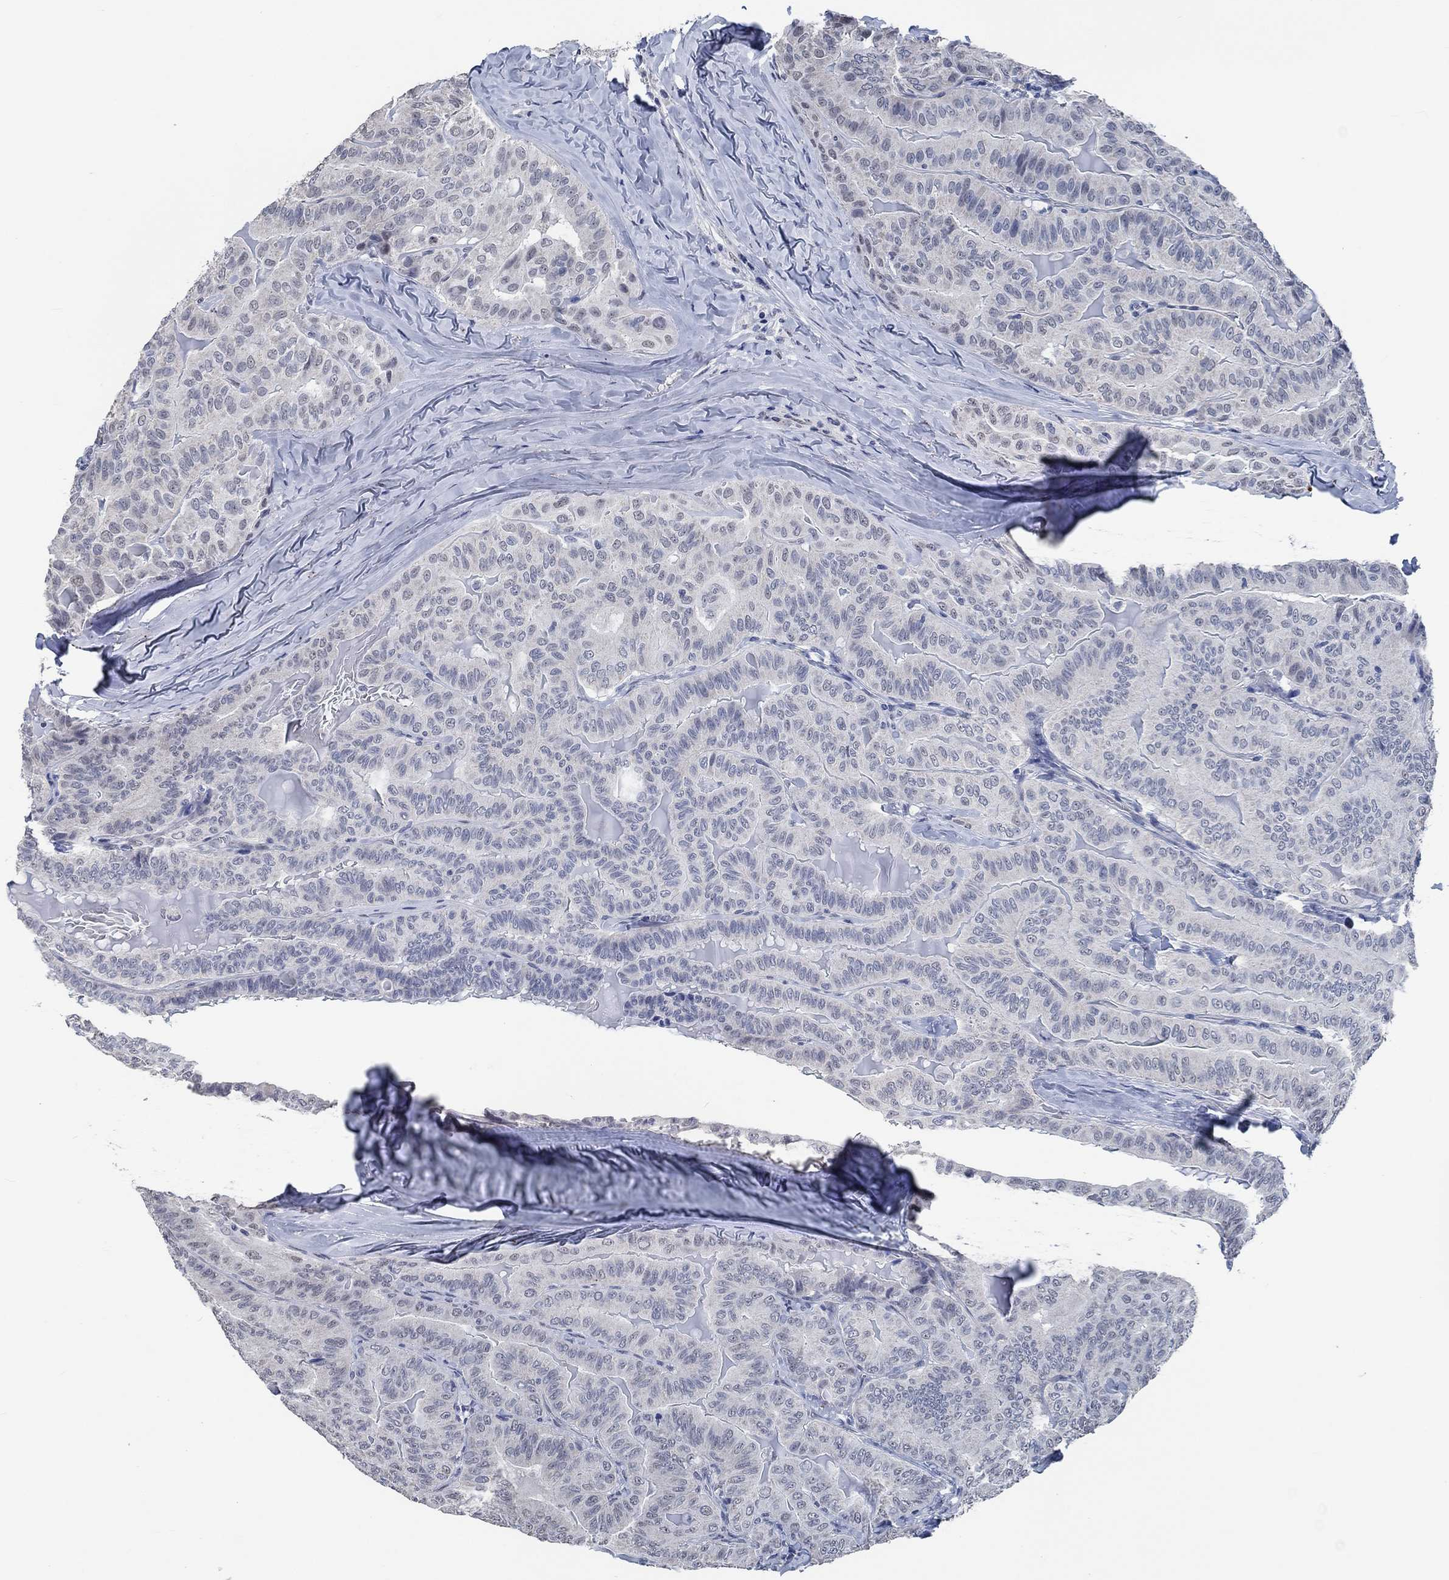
{"staining": {"intensity": "negative", "quantity": "none", "location": "none"}, "tissue": "thyroid cancer", "cell_type": "Tumor cells", "image_type": "cancer", "snomed": [{"axis": "morphology", "description": "Papillary adenocarcinoma, NOS"}, {"axis": "topography", "description": "Thyroid gland"}], "caption": "Tumor cells show no significant protein positivity in thyroid cancer.", "gene": "OBSCN", "patient": {"sex": "female", "age": 68}}